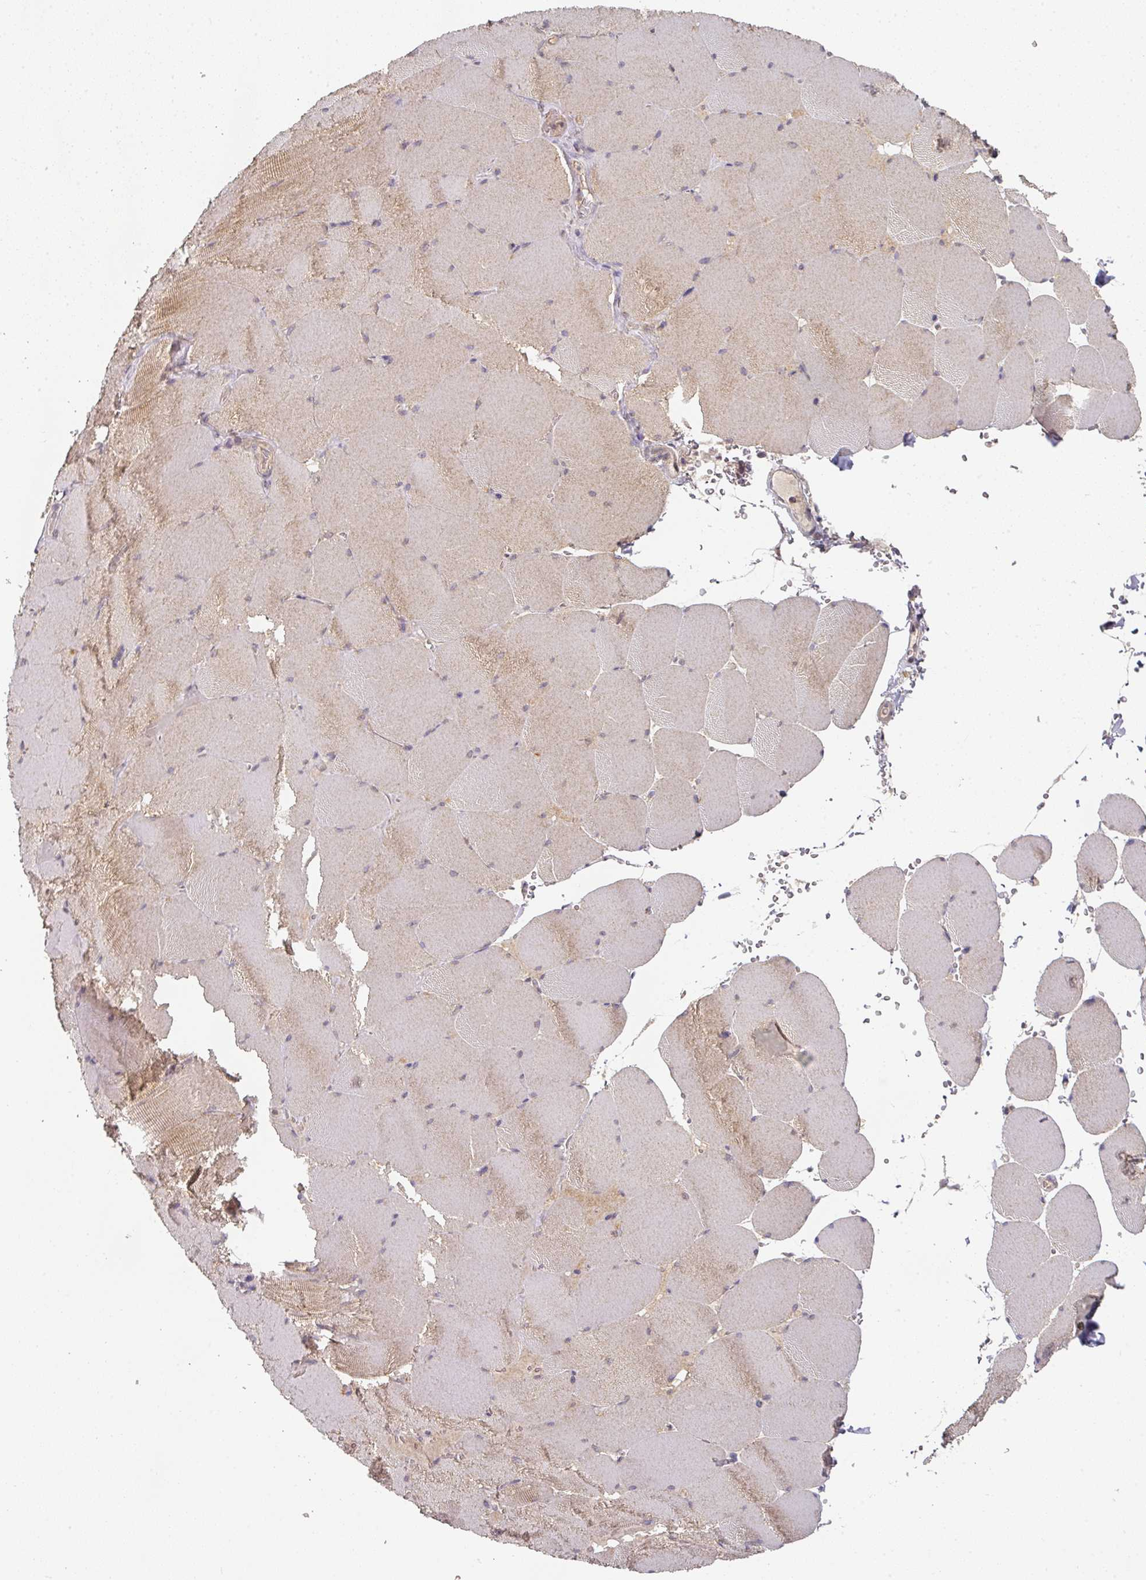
{"staining": {"intensity": "moderate", "quantity": "25%-75%", "location": "cytoplasmic/membranous"}, "tissue": "skeletal muscle", "cell_type": "Myocytes", "image_type": "normal", "snomed": [{"axis": "morphology", "description": "Normal tissue, NOS"}, {"axis": "topography", "description": "Skeletal muscle"}, {"axis": "topography", "description": "Head-Neck"}], "caption": "Moderate cytoplasmic/membranous expression for a protein is seen in approximately 25%-75% of myocytes of normal skeletal muscle using immunohistochemistry.", "gene": "EXTL3", "patient": {"sex": "male", "age": 66}}